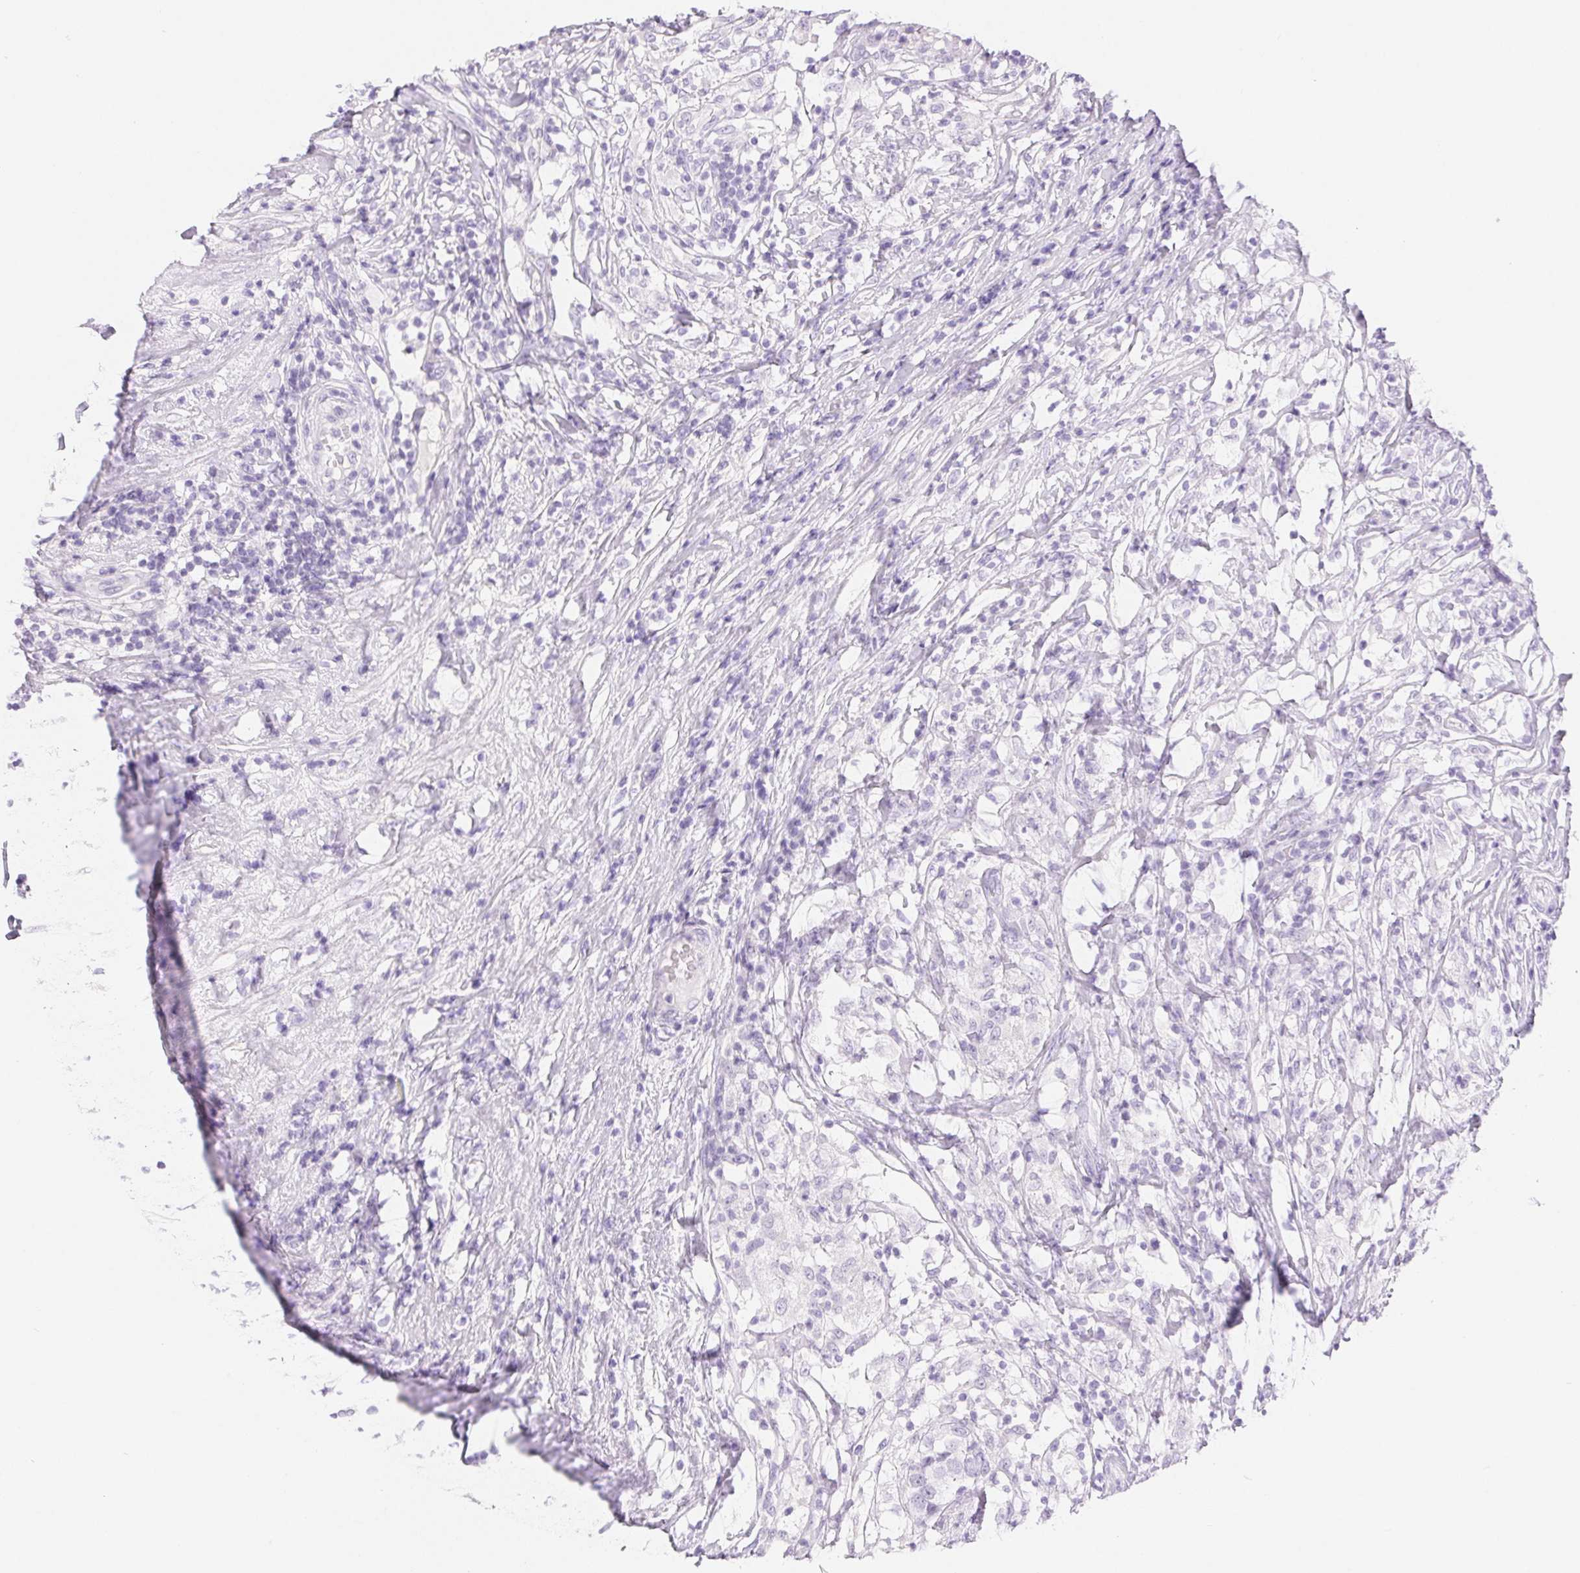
{"staining": {"intensity": "negative", "quantity": "none", "location": "none"}, "tissue": "testis cancer", "cell_type": "Tumor cells", "image_type": "cancer", "snomed": [{"axis": "morphology", "description": "Seminoma, NOS"}, {"axis": "topography", "description": "Testis"}], "caption": "Tumor cells show no significant expression in testis seminoma.", "gene": "CLDN16", "patient": {"sex": "male", "age": 46}}